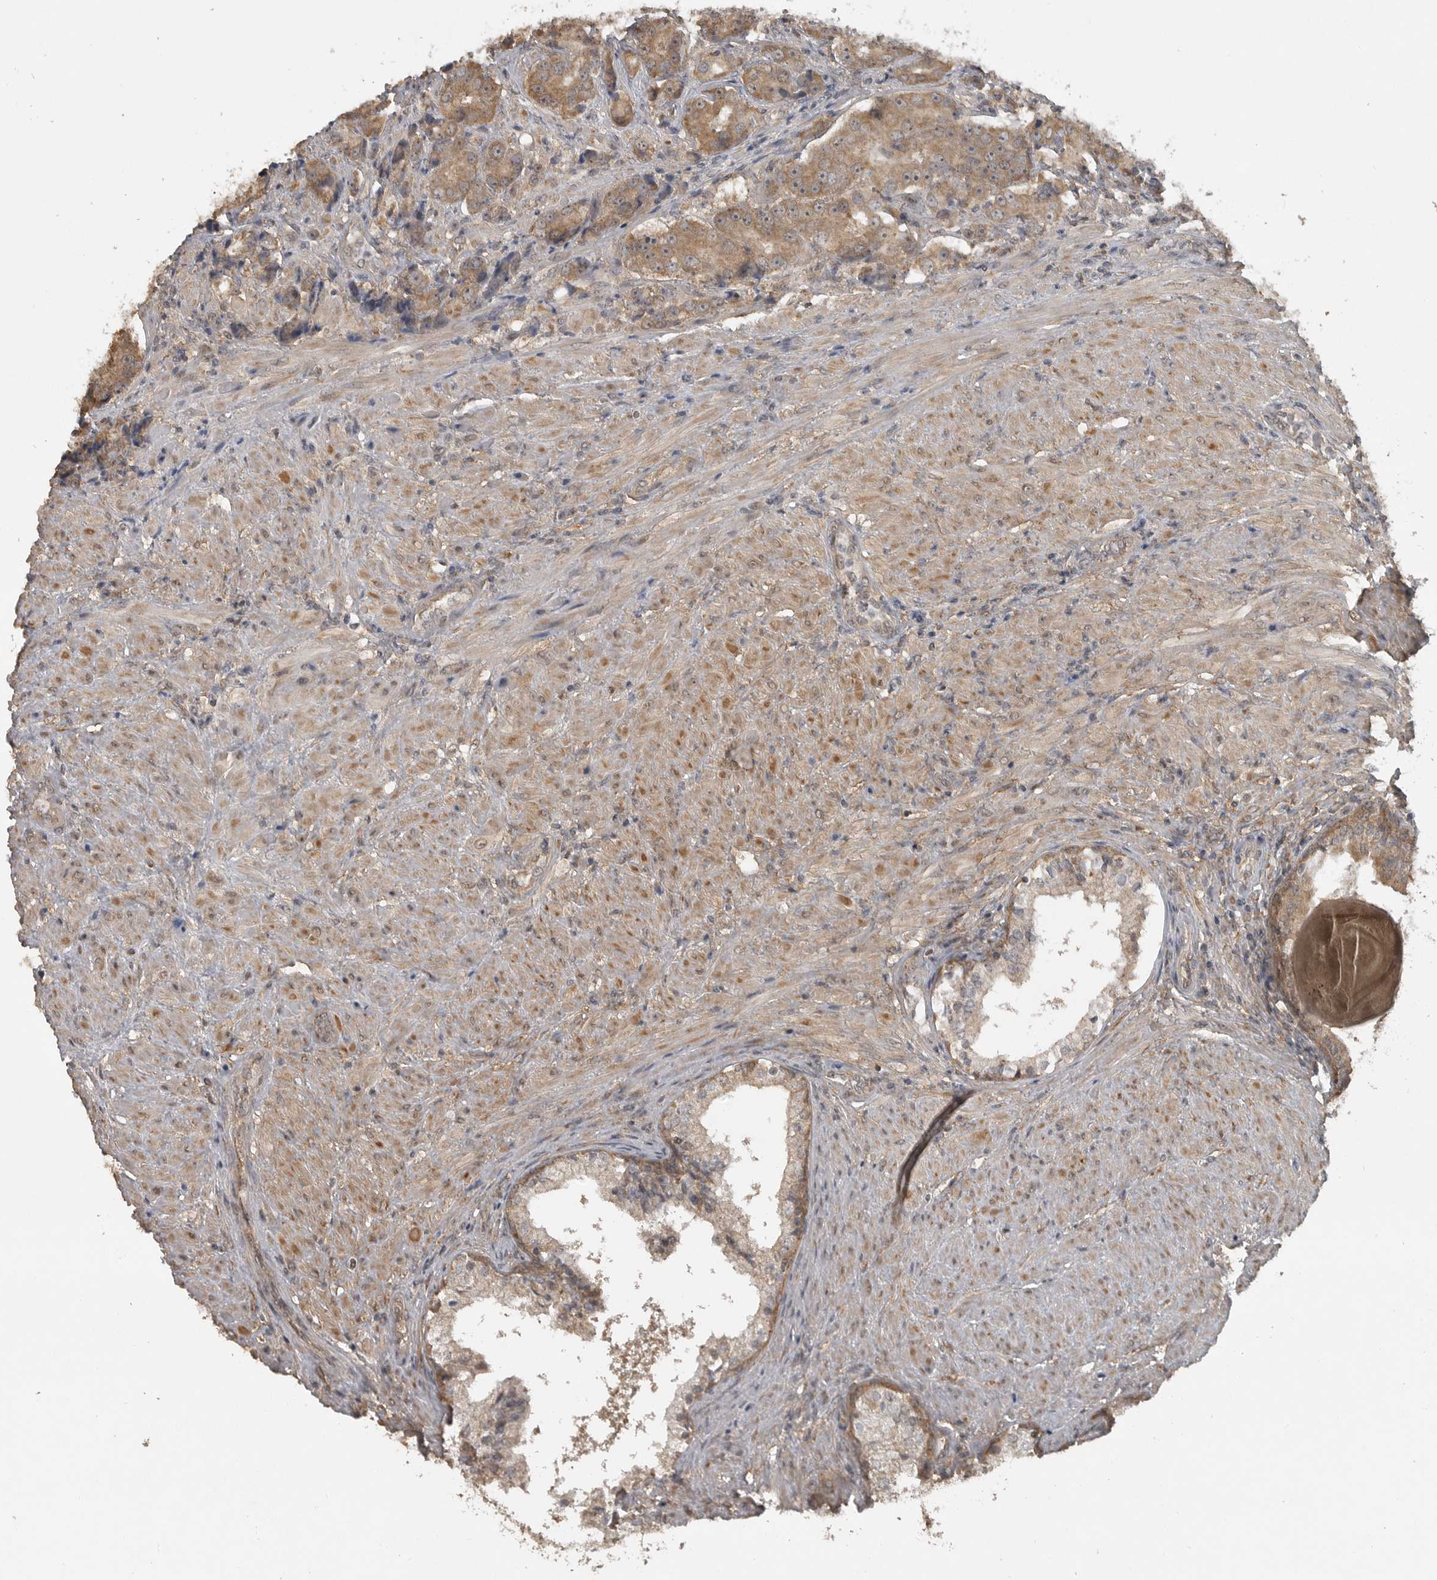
{"staining": {"intensity": "moderate", "quantity": ">75%", "location": "cytoplasmic/membranous"}, "tissue": "prostate cancer", "cell_type": "Tumor cells", "image_type": "cancer", "snomed": [{"axis": "morphology", "description": "Adenocarcinoma, High grade"}, {"axis": "topography", "description": "Prostate"}], "caption": "Immunohistochemistry of human high-grade adenocarcinoma (prostate) demonstrates medium levels of moderate cytoplasmic/membranous positivity in approximately >75% of tumor cells. The staining was performed using DAB, with brown indicating positive protein expression. Nuclei are stained blue with hematoxylin.", "gene": "LLGL1", "patient": {"sex": "male", "age": 60}}